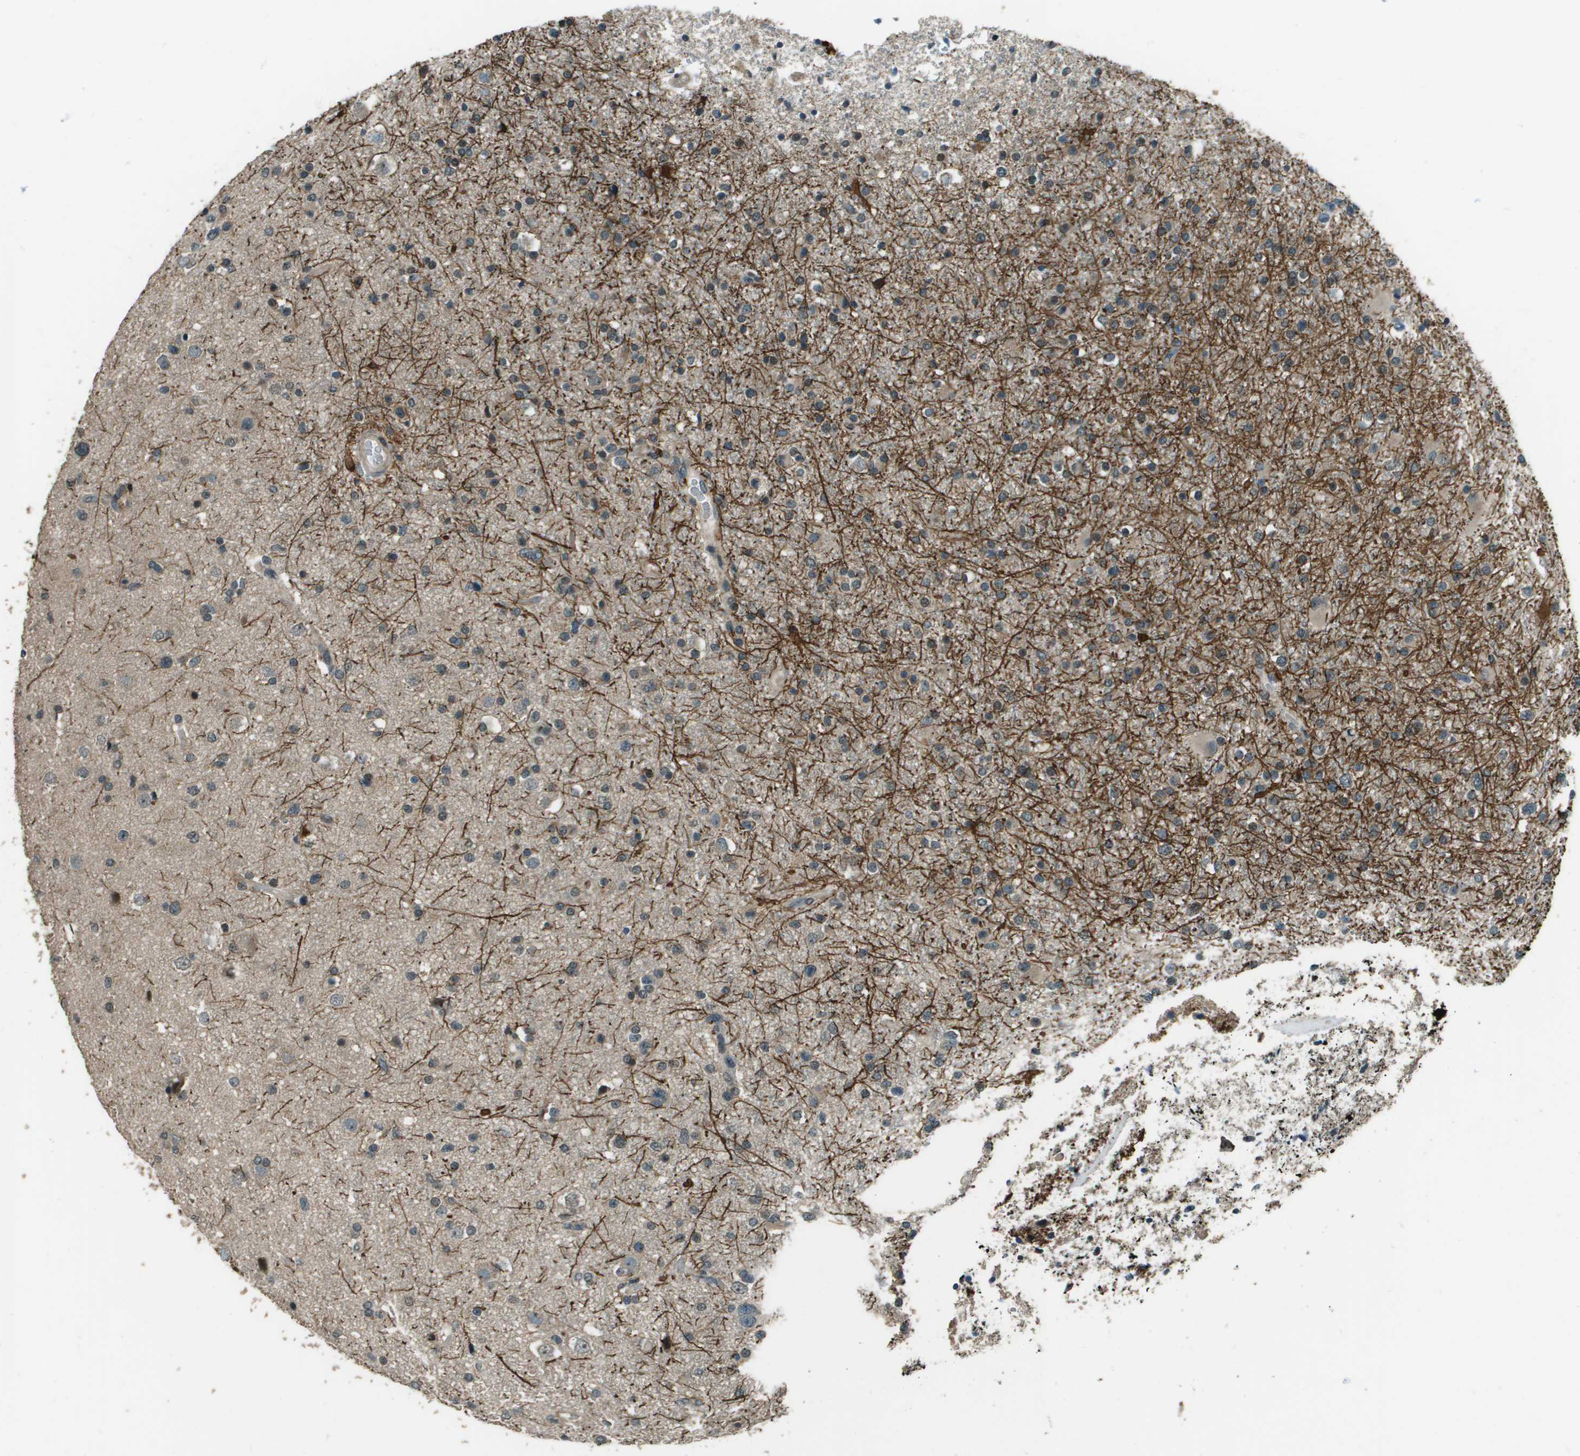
{"staining": {"intensity": "weak", "quantity": "25%-75%", "location": "cytoplasmic/membranous"}, "tissue": "glioma", "cell_type": "Tumor cells", "image_type": "cancer", "snomed": [{"axis": "morphology", "description": "Glioma, malignant, High grade"}, {"axis": "topography", "description": "Brain"}], "caption": "Protein expression analysis of human malignant high-grade glioma reveals weak cytoplasmic/membranous staining in about 25%-75% of tumor cells.", "gene": "SDC3", "patient": {"sex": "male", "age": 33}}